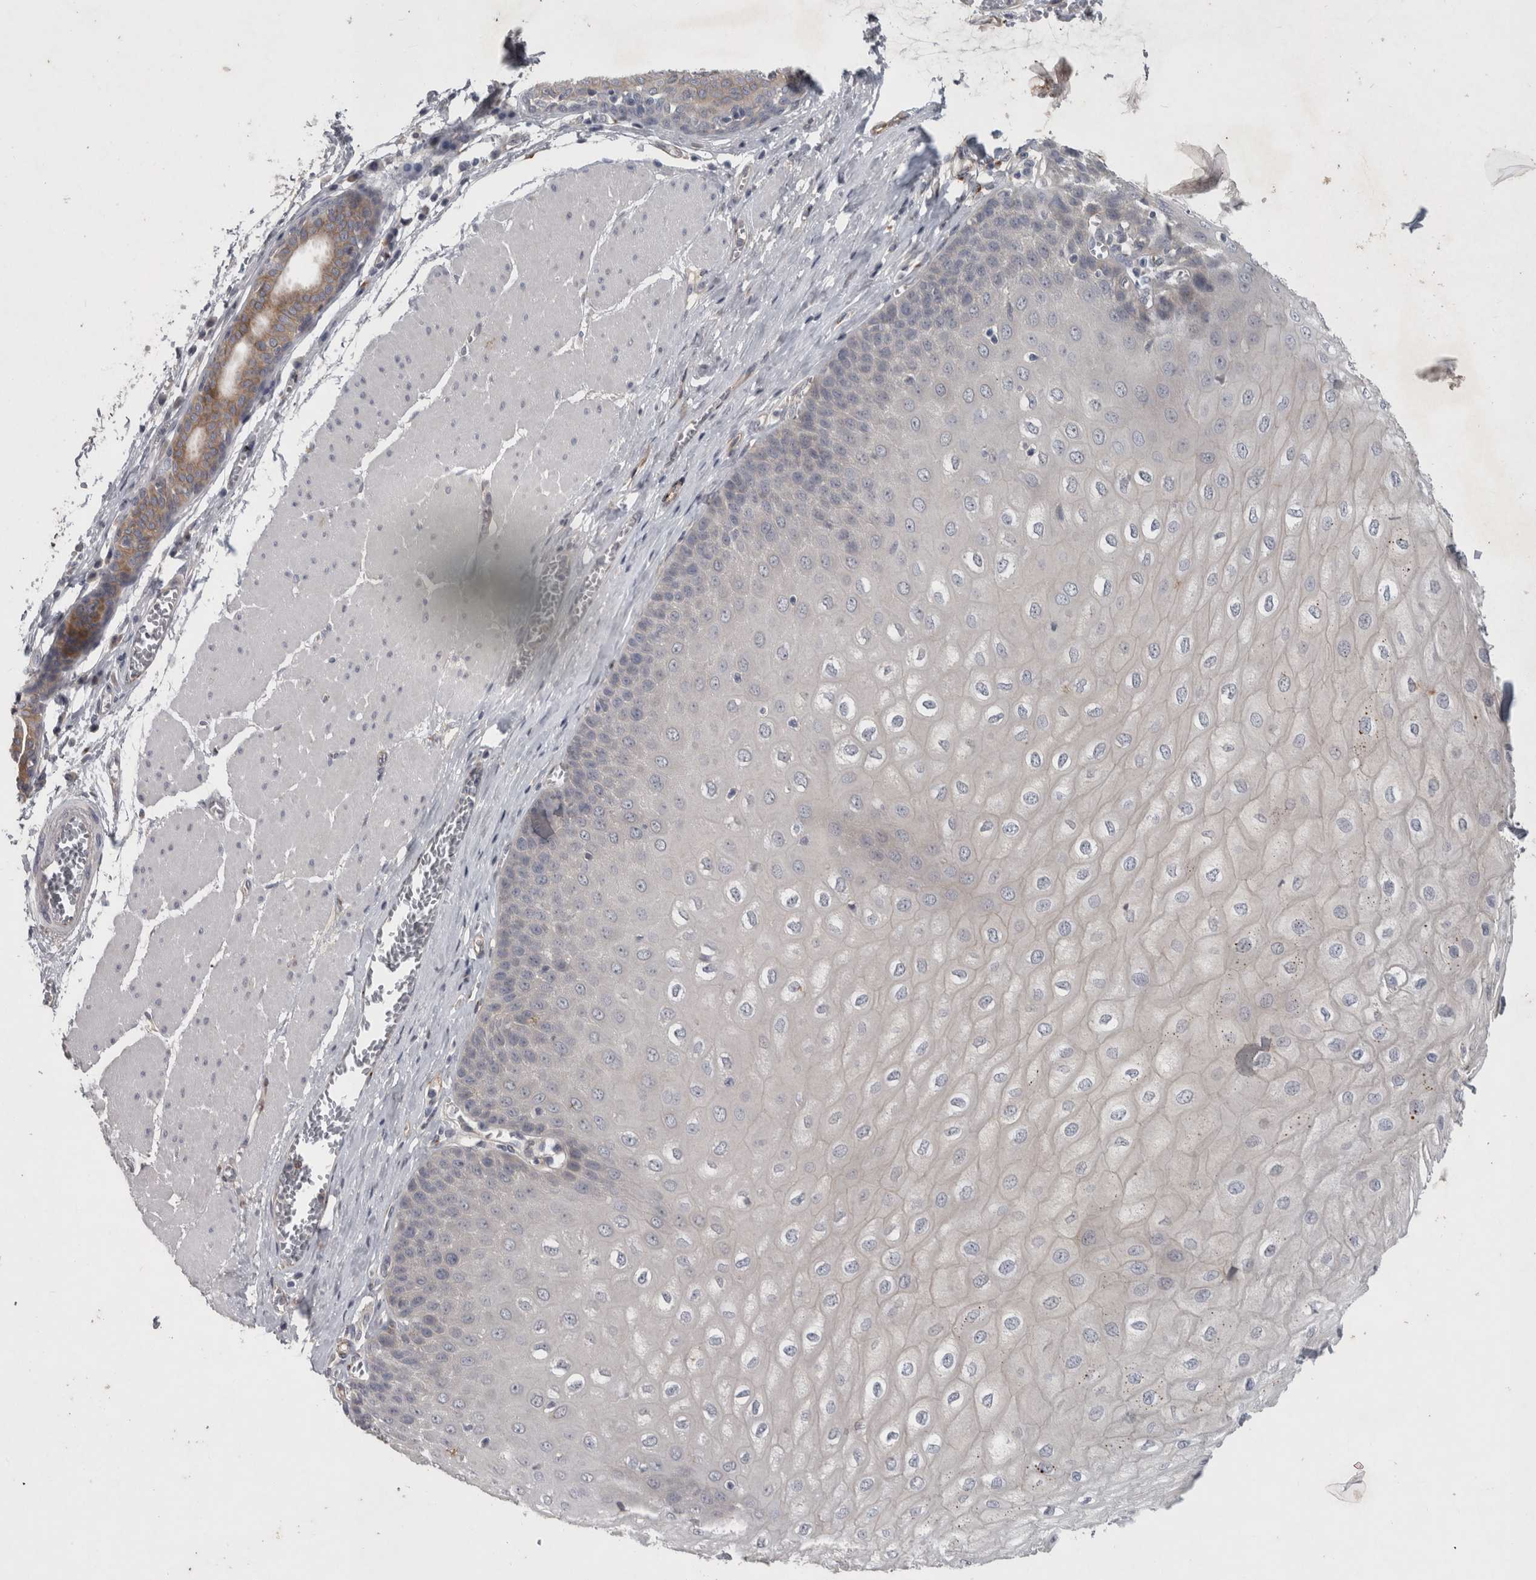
{"staining": {"intensity": "negative", "quantity": "none", "location": "none"}, "tissue": "esophagus", "cell_type": "Squamous epithelial cells", "image_type": "normal", "snomed": [{"axis": "morphology", "description": "Normal tissue, NOS"}, {"axis": "topography", "description": "Esophagus"}], "caption": "A micrograph of human esophagus is negative for staining in squamous epithelial cells. (DAB (3,3'-diaminobenzidine) IHC with hematoxylin counter stain).", "gene": "SLC22A11", "patient": {"sex": "male", "age": 60}}